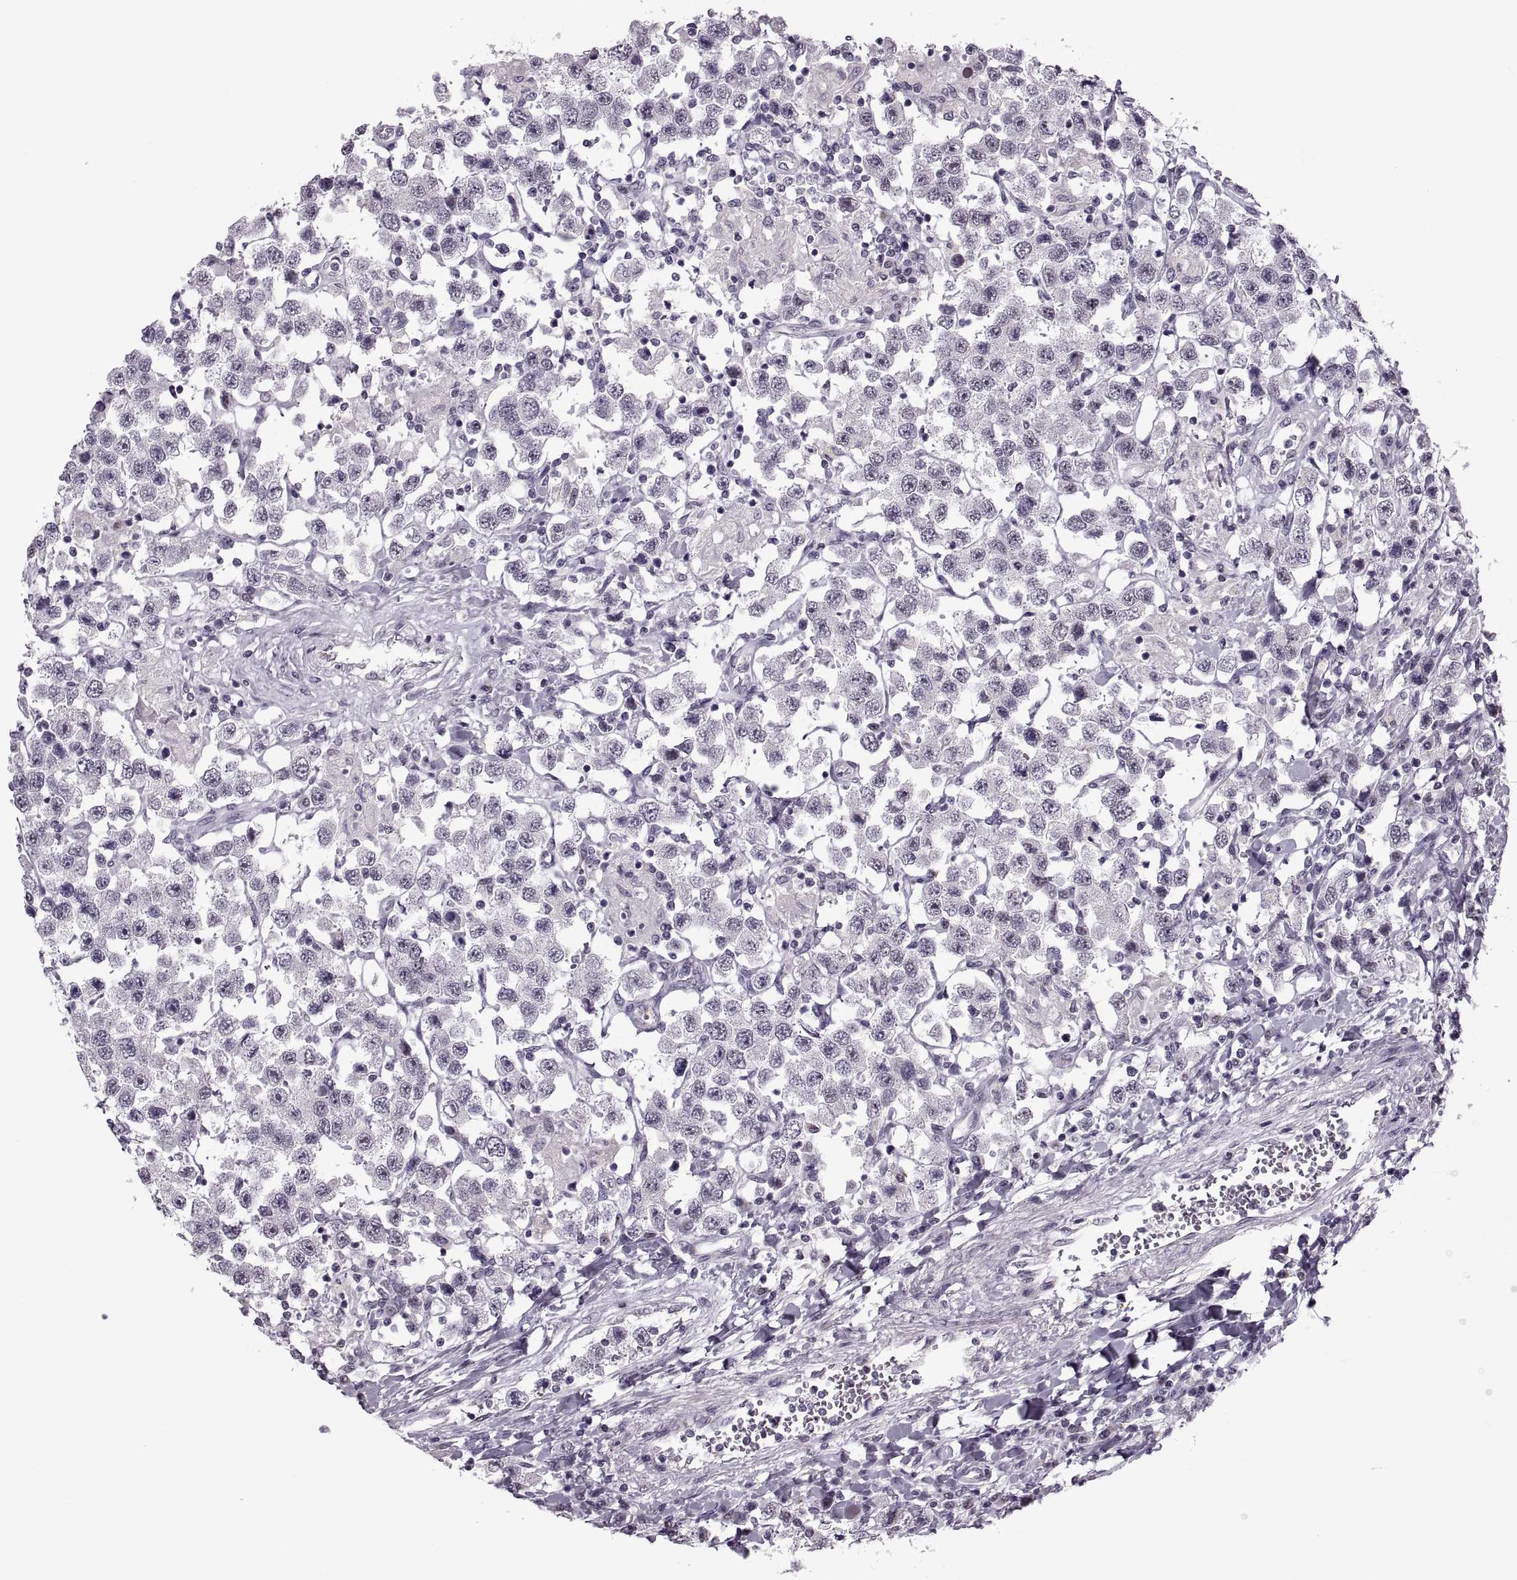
{"staining": {"intensity": "negative", "quantity": "none", "location": "none"}, "tissue": "testis cancer", "cell_type": "Tumor cells", "image_type": "cancer", "snomed": [{"axis": "morphology", "description": "Seminoma, NOS"}, {"axis": "topography", "description": "Testis"}], "caption": "An immunohistochemistry photomicrograph of testis cancer is shown. There is no staining in tumor cells of testis cancer. The staining is performed using DAB brown chromogen with nuclei counter-stained in using hematoxylin.", "gene": "PRSS37", "patient": {"sex": "male", "age": 45}}